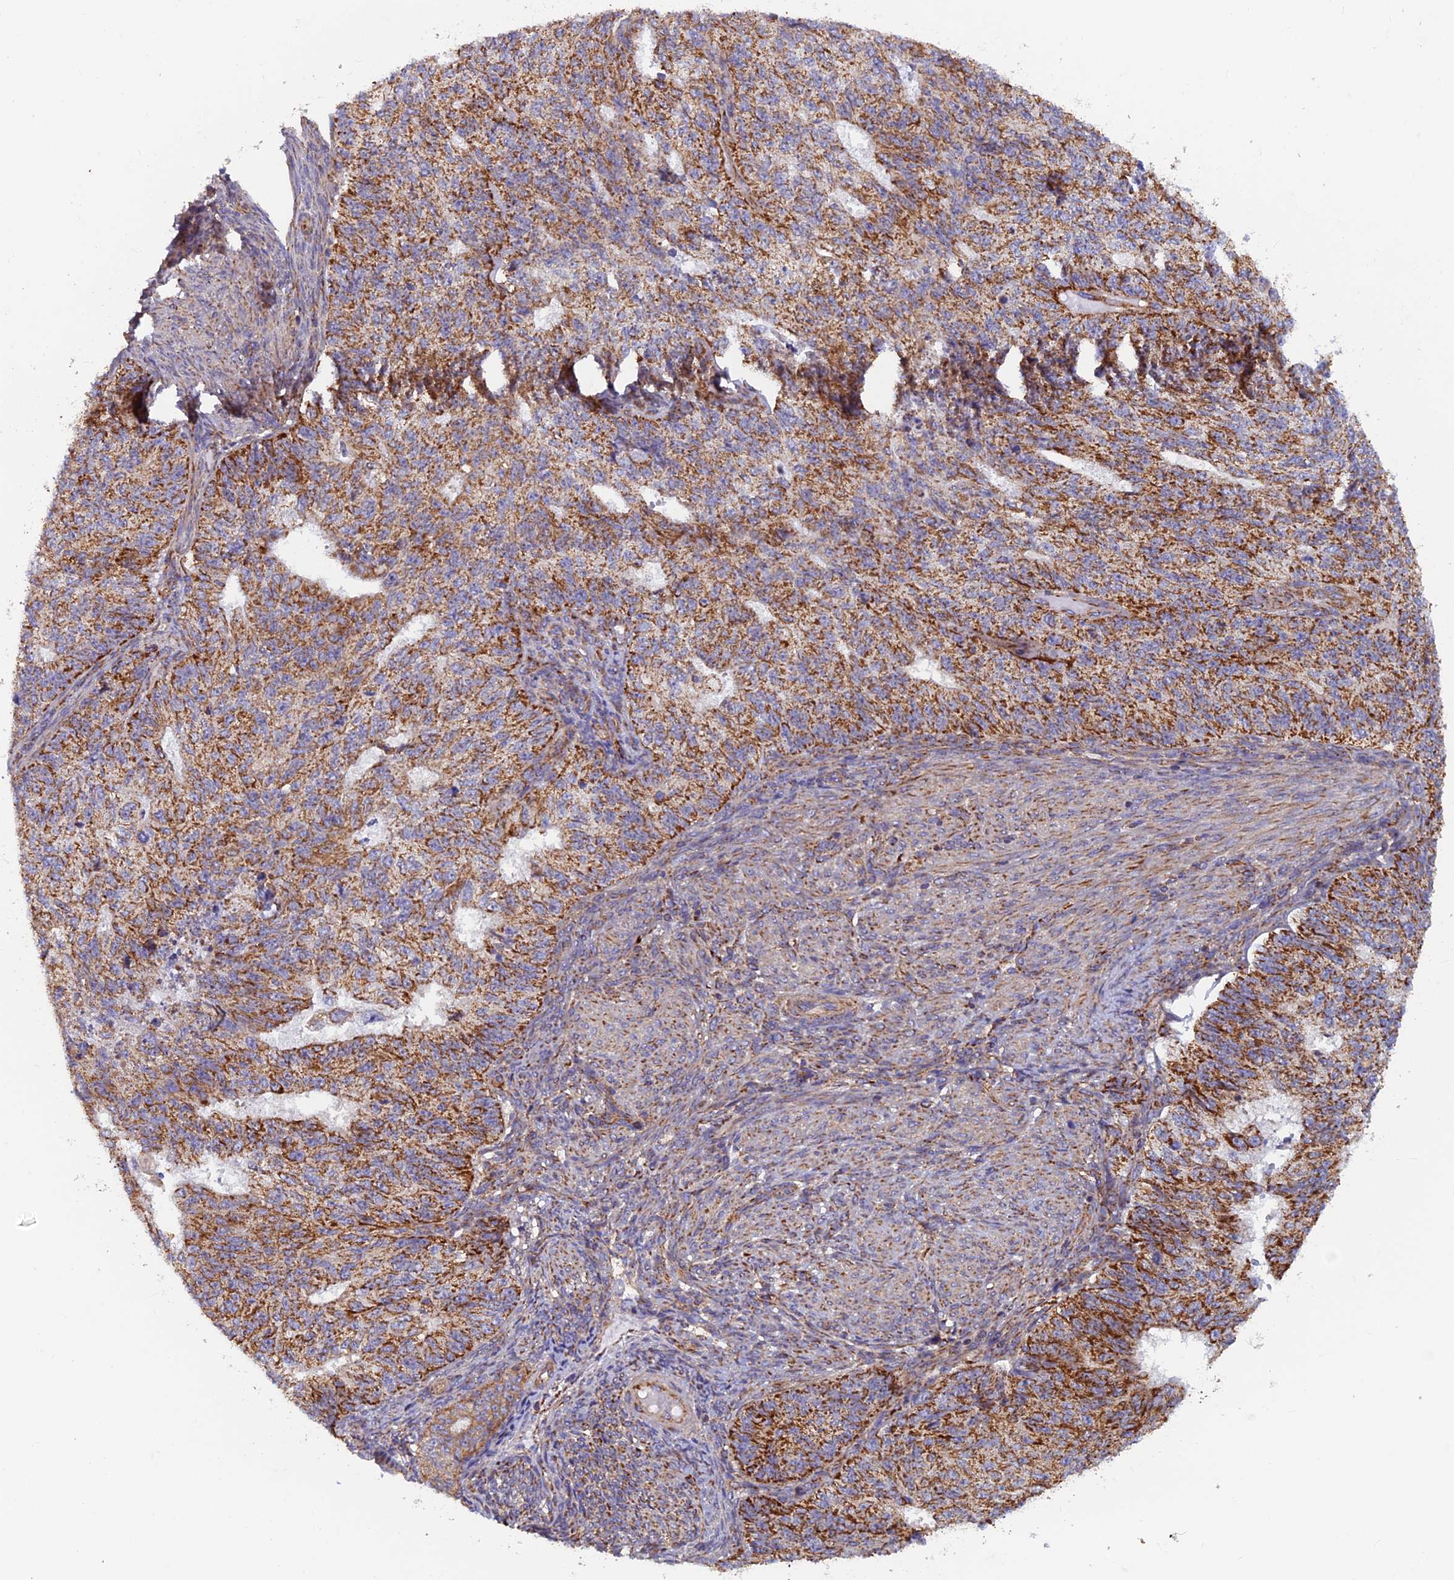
{"staining": {"intensity": "strong", "quantity": ">75%", "location": "cytoplasmic/membranous"}, "tissue": "endometrial cancer", "cell_type": "Tumor cells", "image_type": "cancer", "snomed": [{"axis": "morphology", "description": "Adenocarcinoma, NOS"}, {"axis": "topography", "description": "Endometrium"}], "caption": "Human adenocarcinoma (endometrial) stained with a protein marker displays strong staining in tumor cells.", "gene": "MRPS9", "patient": {"sex": "female", "age": 32}}